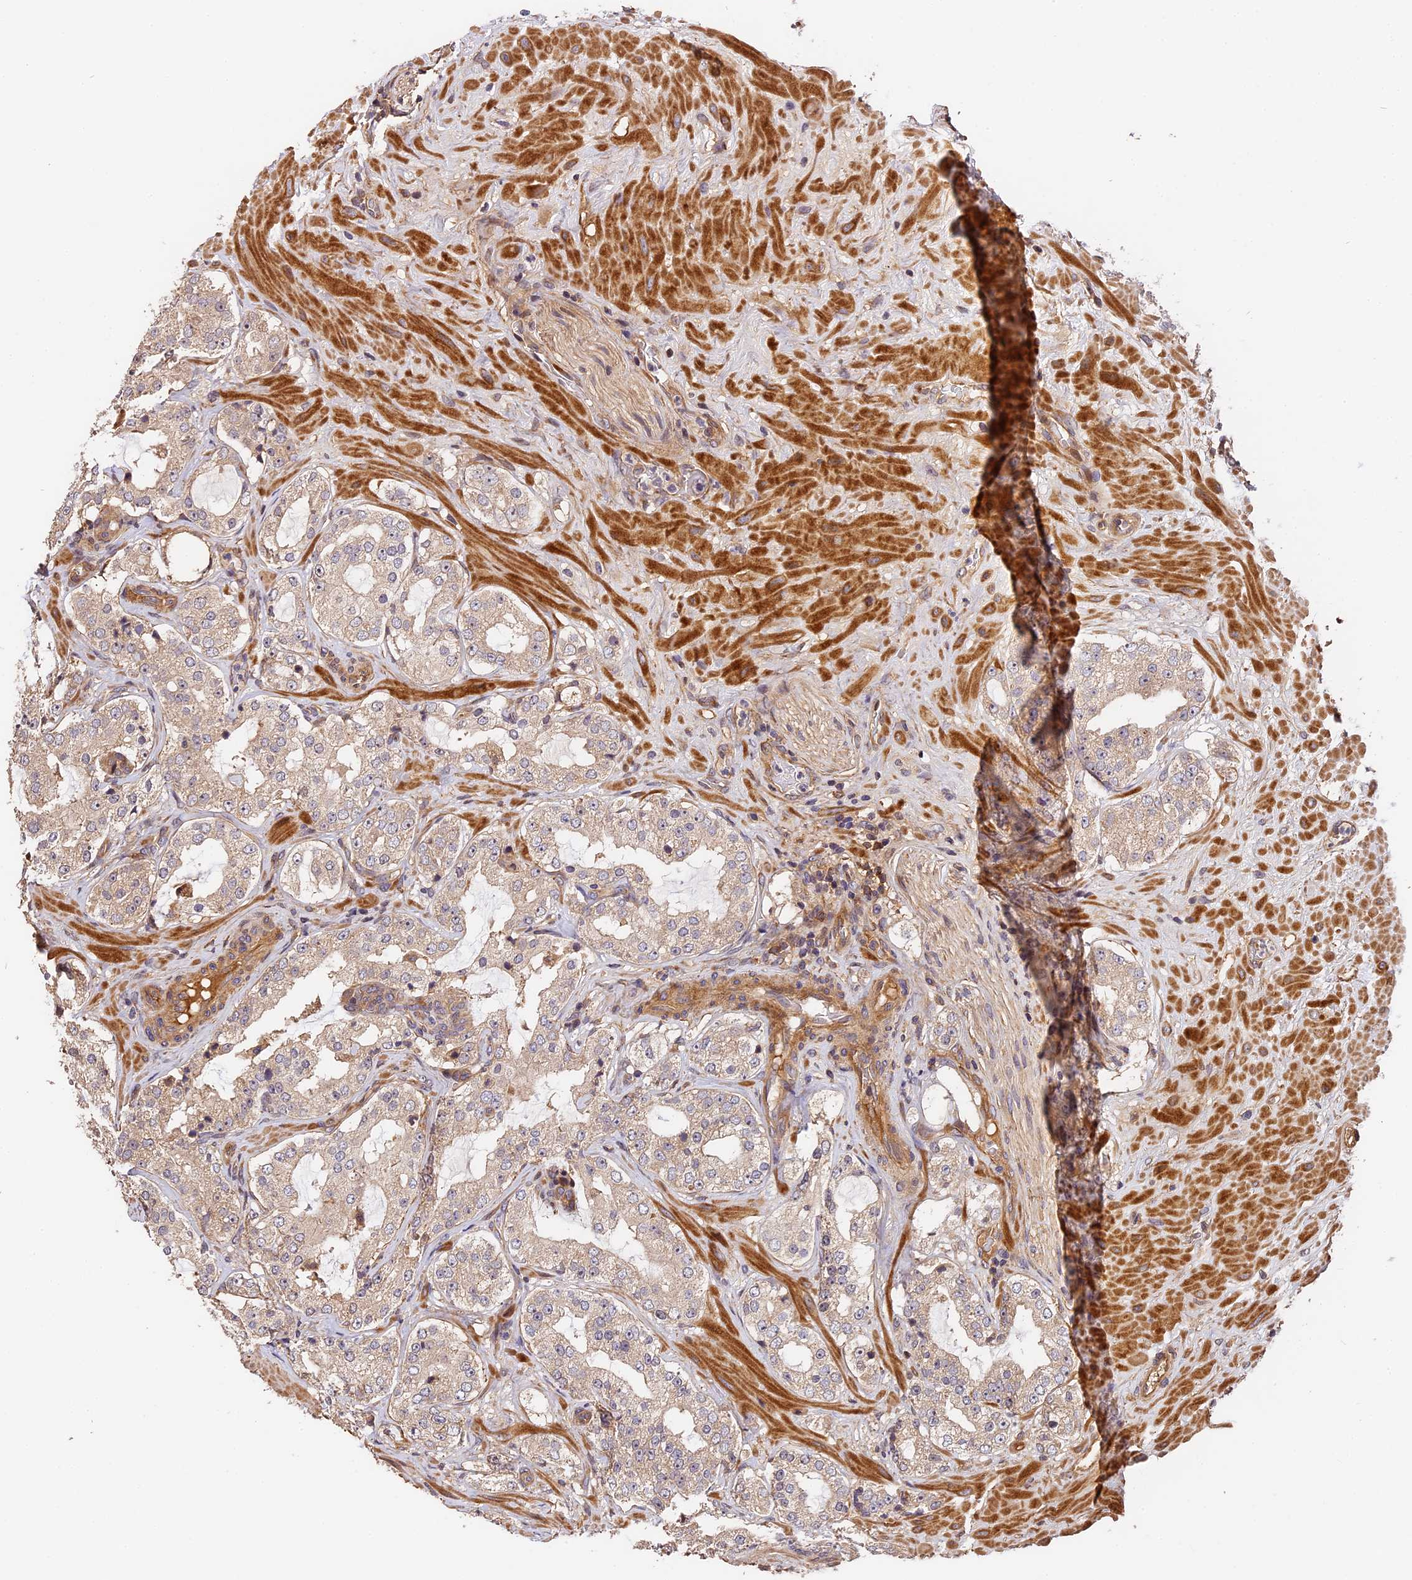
{"staining": {"intensity": "weak", "quantity": "<25%", "location": "cytoplasmic/membranous"}, "tissue": "prostate cancer", "cell_type": "Tumor cells", "image_type": "cancer", "snomed": [{"axis": "morphology", "description": "Adenocarcinoma, High grade"}, {"axis": "topography", "description": "Prostate"}], "caption": "A high-resolution image shows immunohistochemistry staining of prostate adenocarcinoma (high-grade), which exhibits no significant positivity in tumor cells.", "gene": "ARHGAP17", "patient": {"sex": "male", "age": 64}}